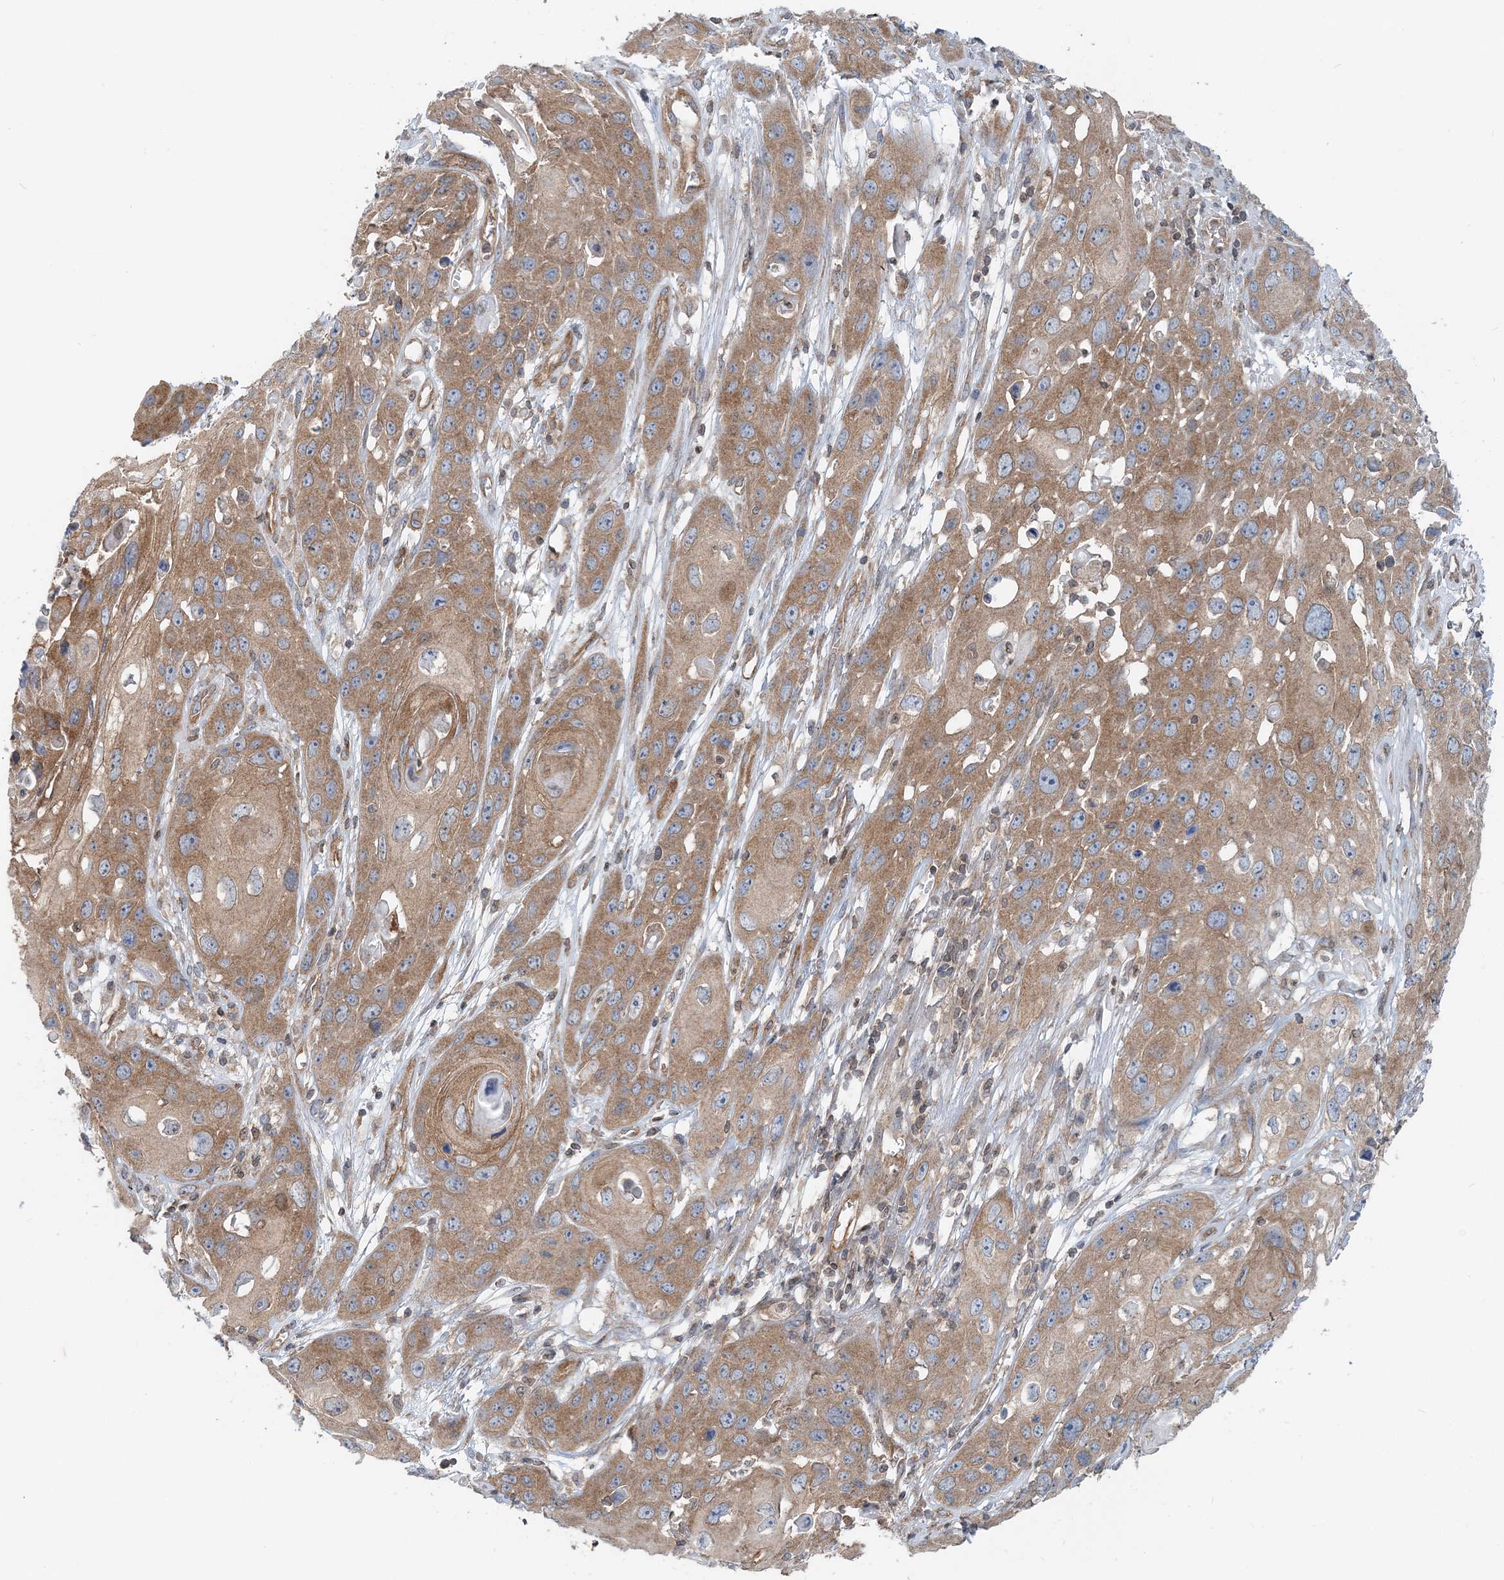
{"staining": {"intensity": "moderate", "quantity": ">75%", "location": "cytoplasmic/membranous"}, "tissue": "skin cancer", "cell_type": "Tumor cells", "image_type": "cancer", "snomed": [{"axis": "morphology", "description": "Squamous cell carcinoma, NOS"}, {"axis": "topography", "description": "Skin"}], "caption": "About >75% of tumor cells in skin squamous cell carcinoma display moderate cytoplasmic/membranous protein expression as visualized by brown immunohistochemical staining.", "gene": "MOB4", "patient": {"sex": "male", "age": 55}}